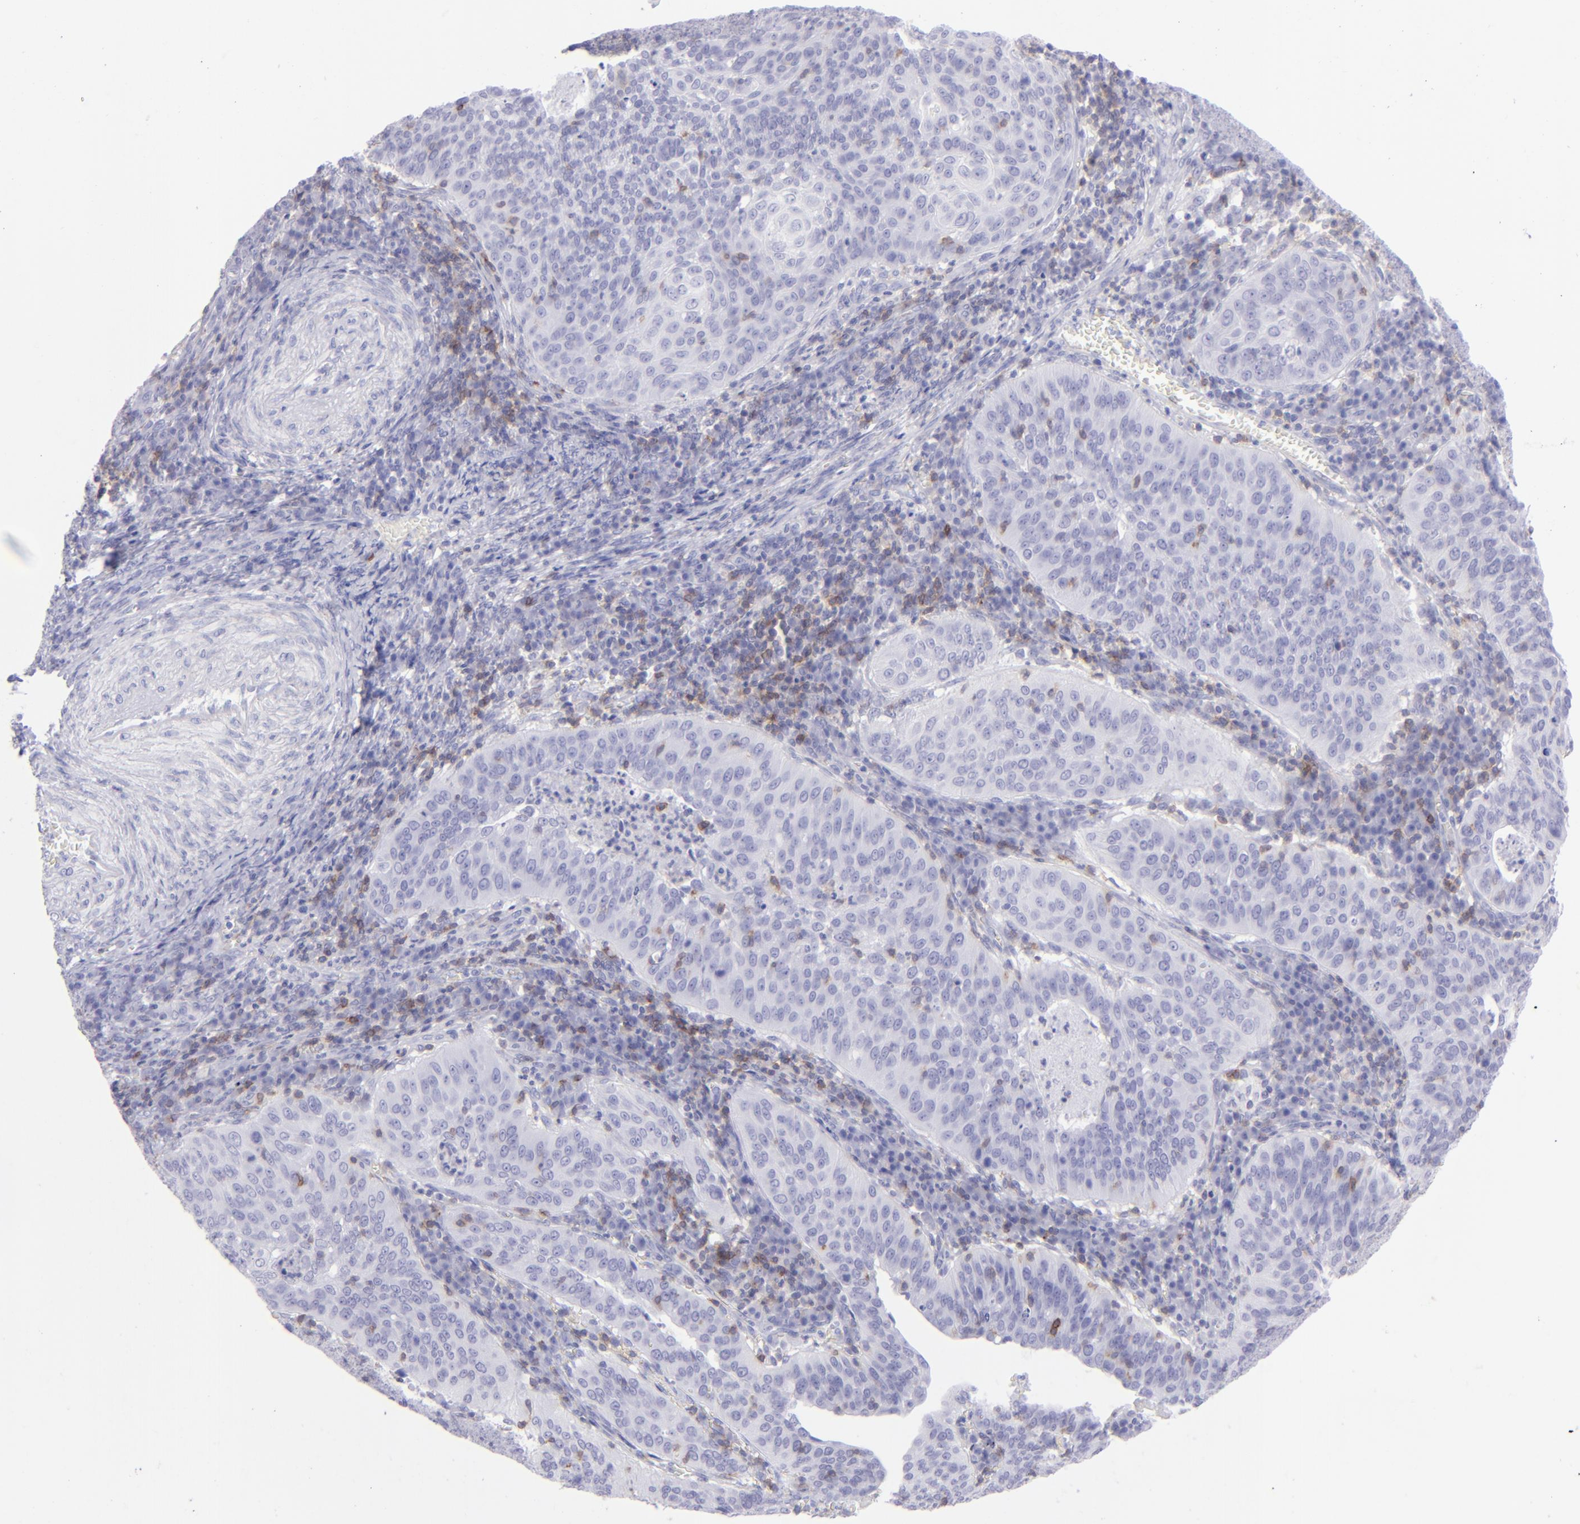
{"staining": {"intensity": "negative", "quantity": "none", "location": "none"}, "tissue": "cervical cancer", "cell_type": "Tumor cells", "image_type": "cancer", "snomed": [{"axis": "morphology", "description": "Squamous cell carcinoma, NOS"}, {"axis": "topography", "description": "Cervix"}], "caption": "High magnification brightfield microscopy of cervical cancer (squamous cell carcinoma) stained with DAB (3,3'-diaminobenzidine) (brown) and counterstained with hematoxylin (blue): tumor cells show no significant expression.", "gene": "CD69", "patient": {"sex": "female", "age": 39}}